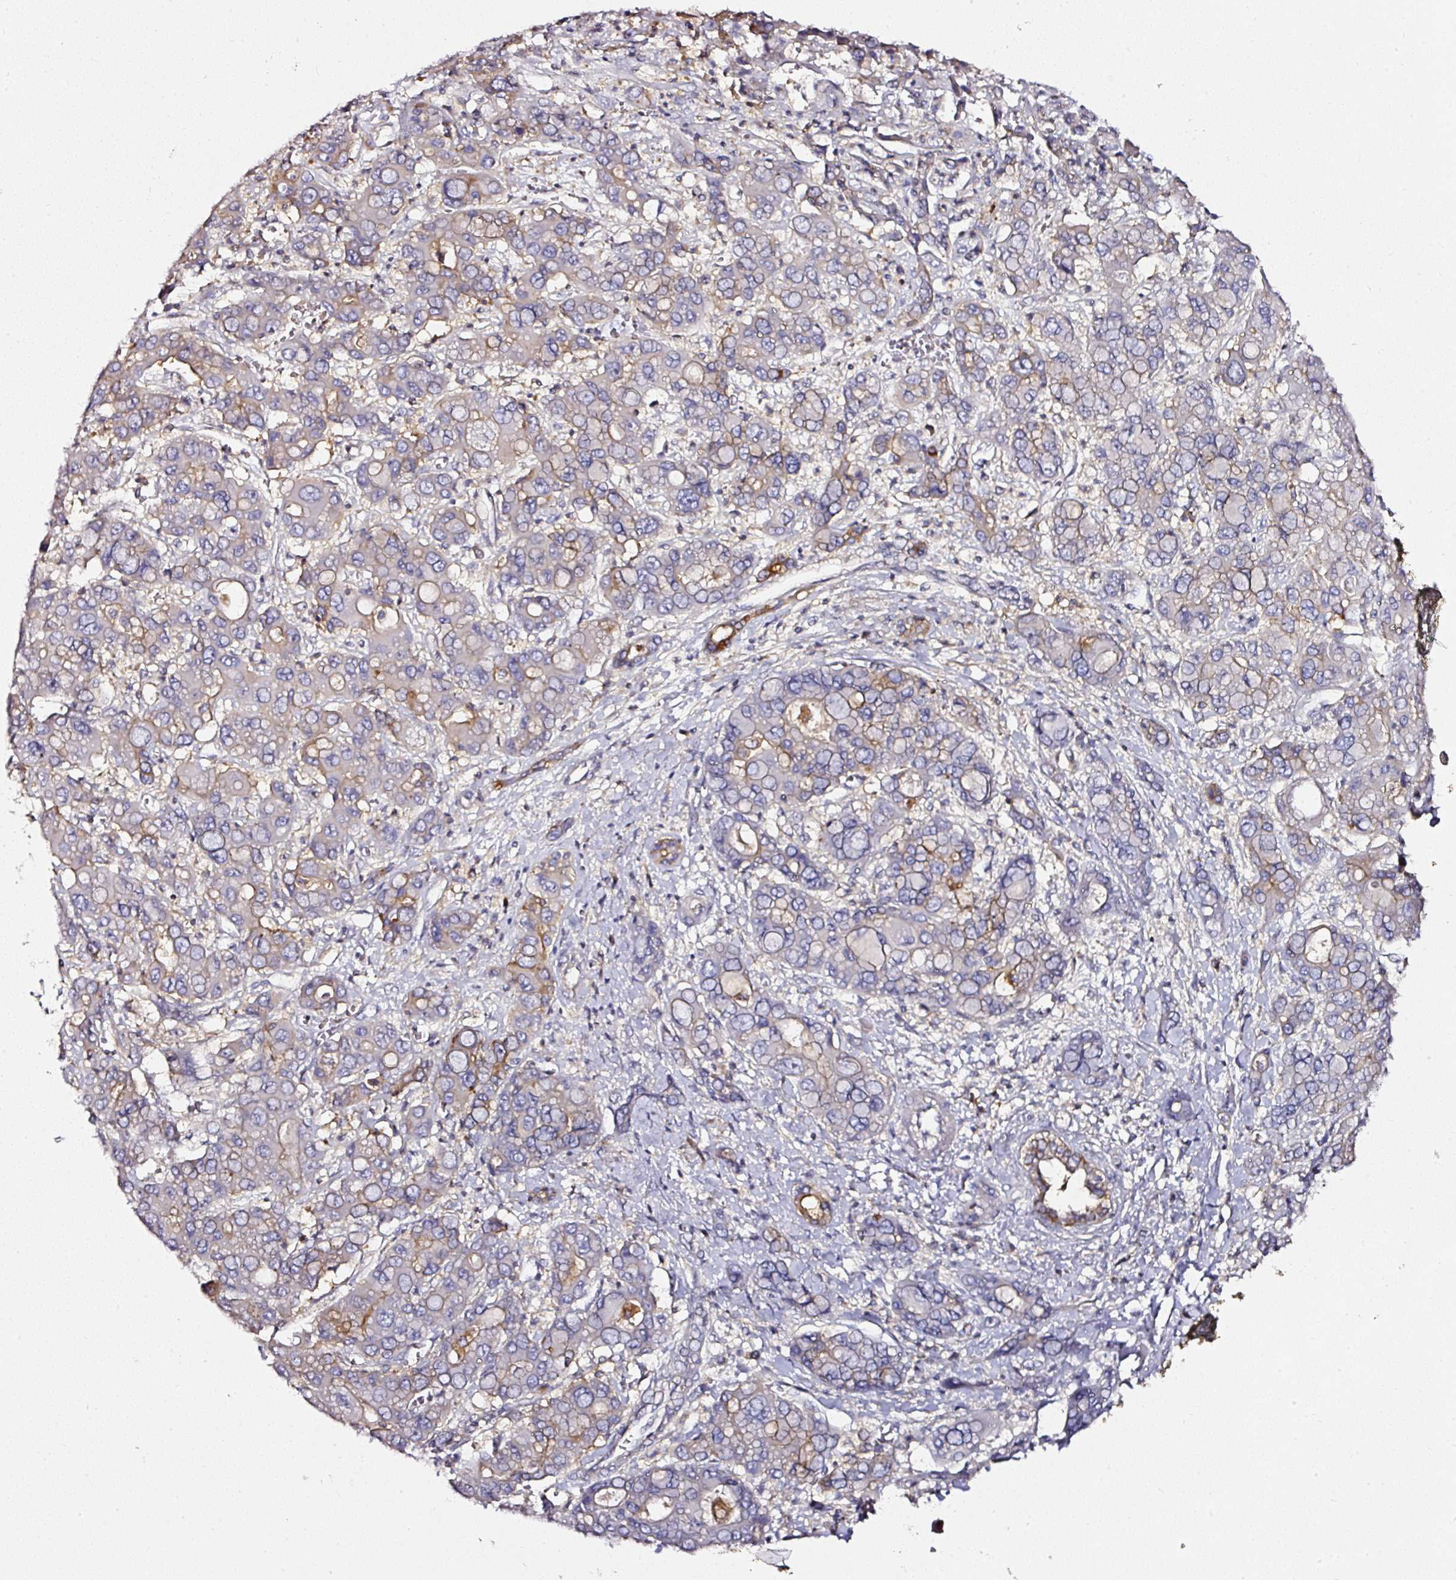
{"staining": {"intensity": "weak", "quantity": "<25%", "location": "cytoplasmic/membranous"}, "tissue": "liver cancer", "cell_type": "Tumor cells", "image_type": "cancer", "snomed": [{"axis": "morphology", "description": "Cholangiocarcinoma"}, {"axis": "topography", "description": "Liver"}], "caption": "An immunohistochemistry histopathology image of liver cholangiocarcinoma is shown. There is no staining in tumor cells of liver cholangiocarcinoma.", "gene": "CD47", "patient": {"sex": "male", "age": 67}}